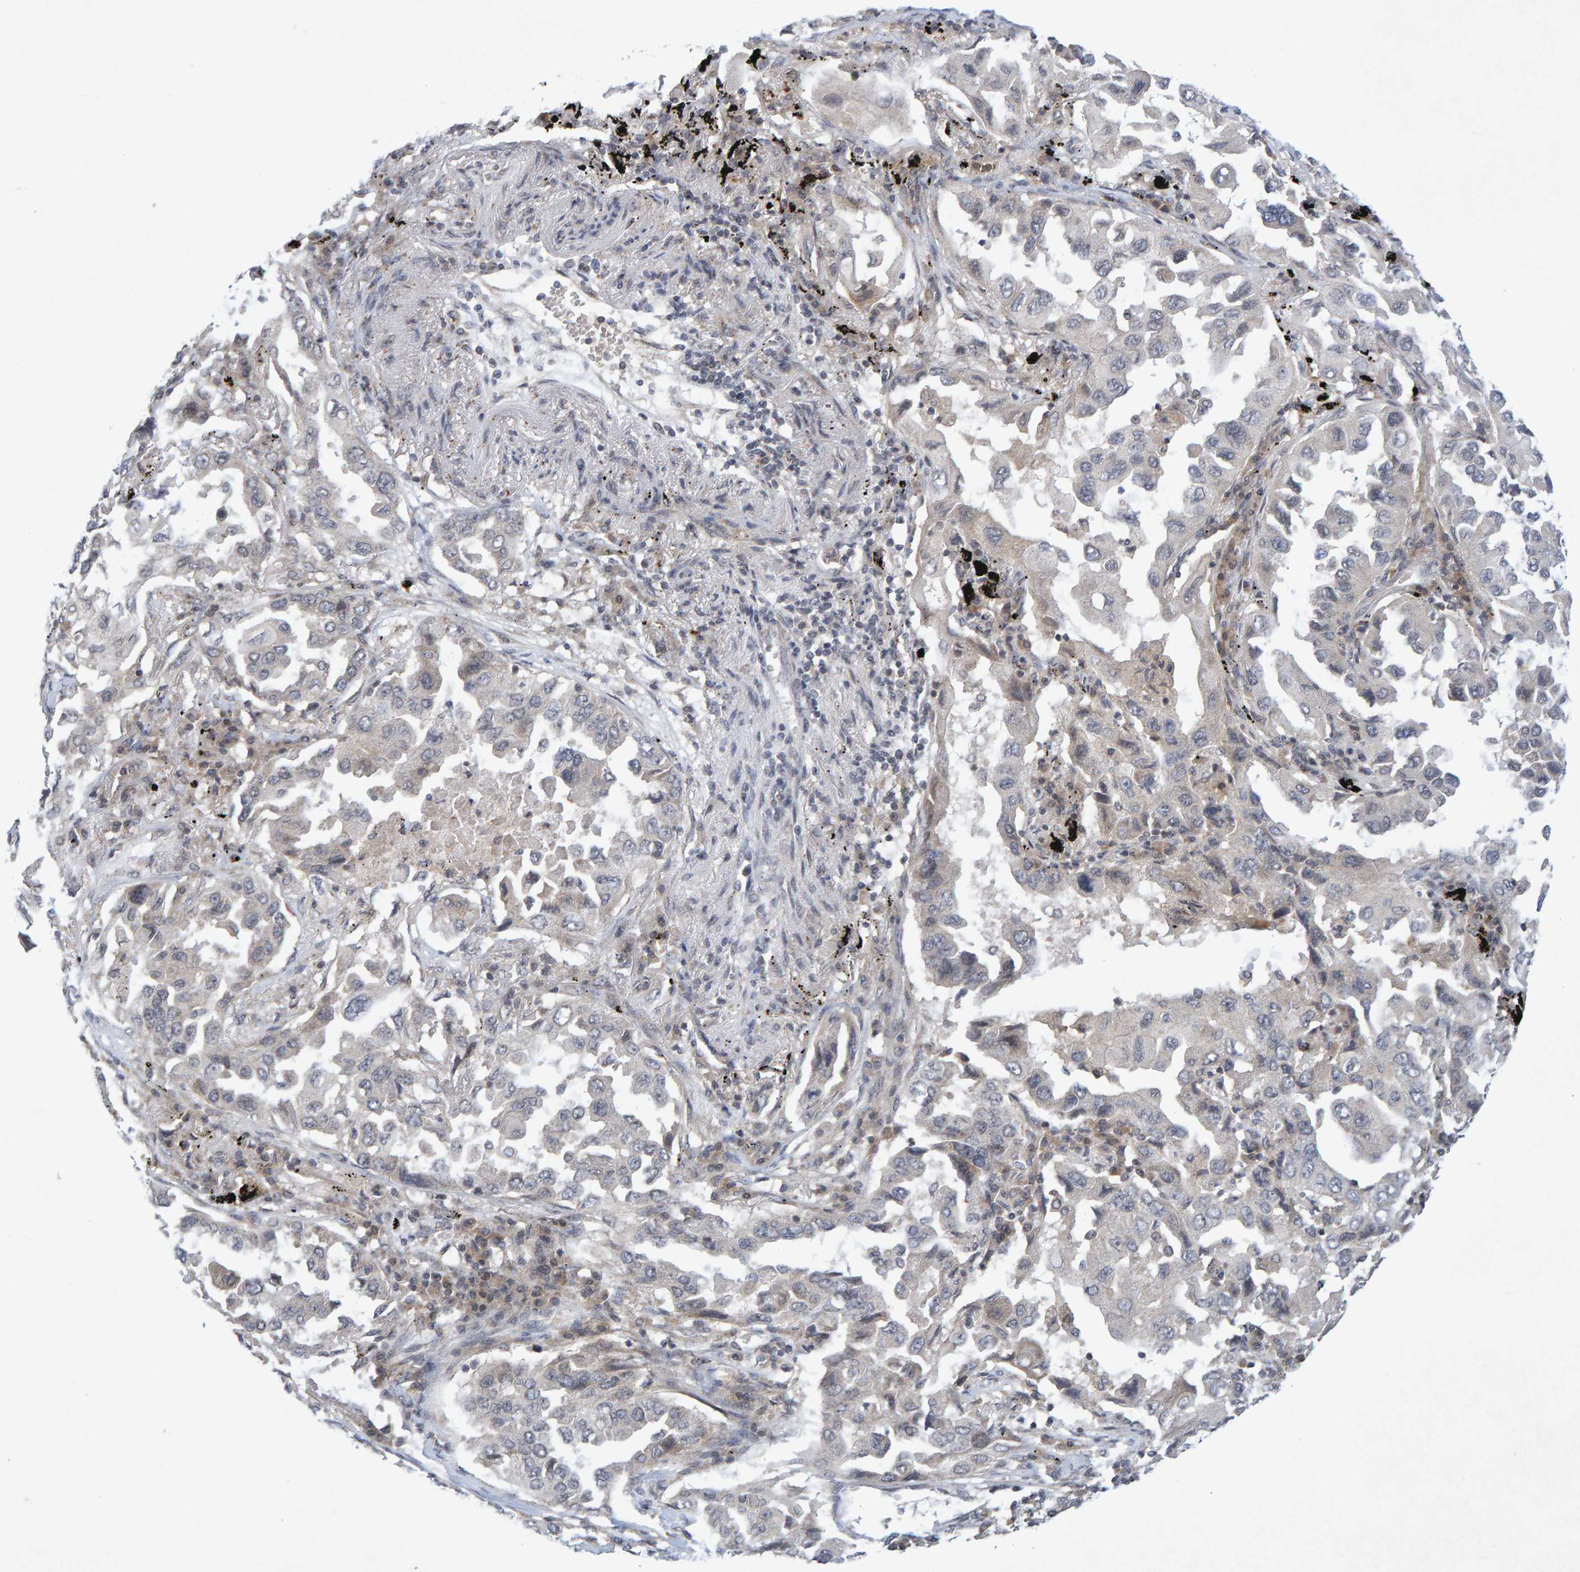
{"staining": {"intensity": "negative", "quantity": "none", "location": "none"}, "tissue": "lung cancer", "cell_type": "Tumor cells", "image_type": "cancer", "snomed": [{"axis": "morphology", "description": "Adenocarcinoma, NOS"}, {"axis": "topography", "description": "Lung"}], "caption": "Immunohistochemistry (IHC) micrograph of neoplastic tissue: human lung cancer (adenocarcinoma) stained with DAB (3,3'-diaminobenzidine) exhibits no significant protein expression in tumor cells.", "gene": "CDH2", "patient": {"sex": "female", "age": 65}}